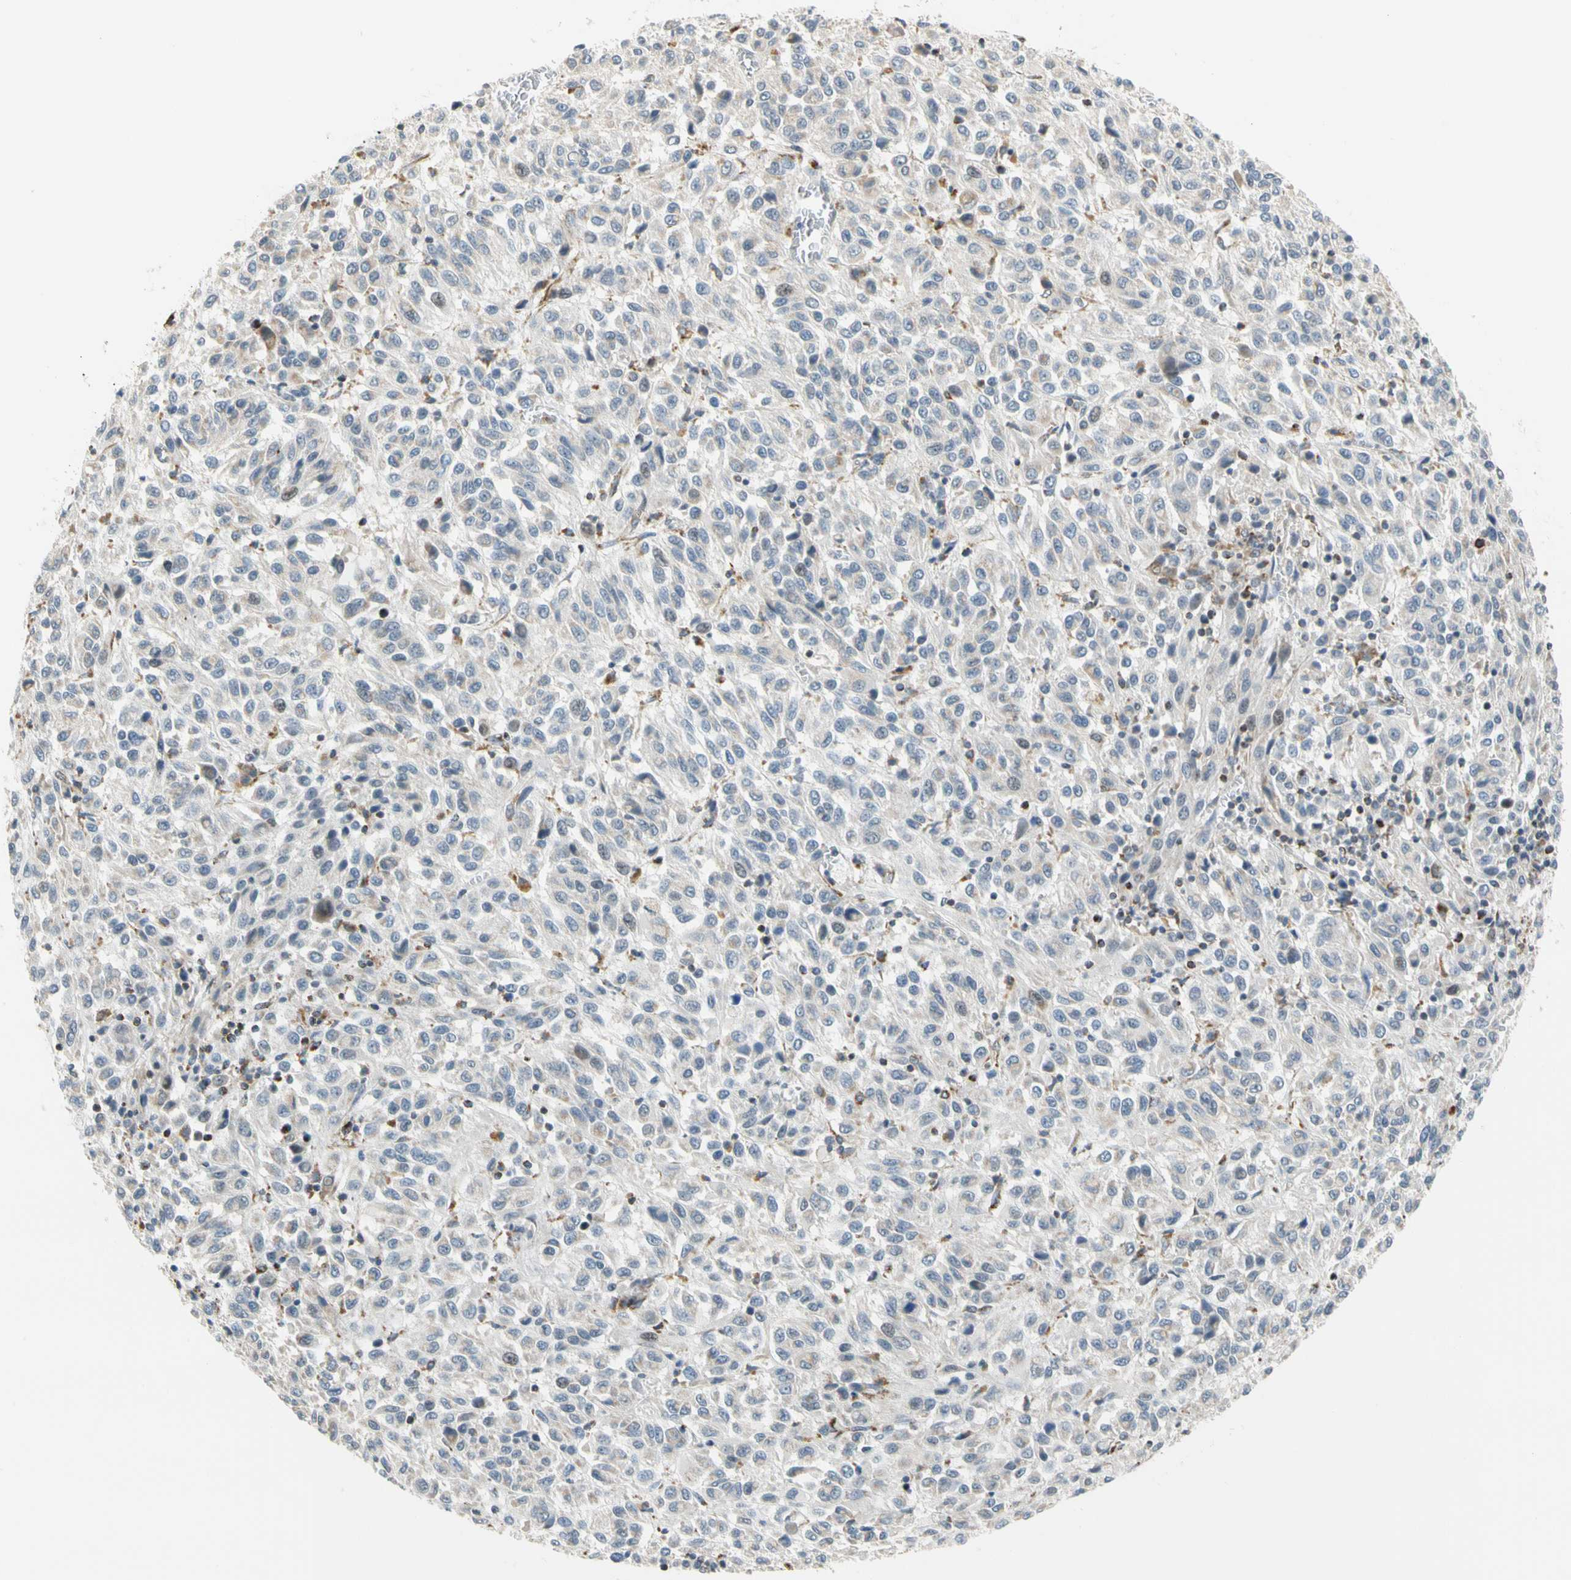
{"staining": {"intensity": "negative", "quantity": "none", "location": "none"}, "tissue": "melanoma", "cell_type": "Tumor cells", "image_type": "cancer", "snomed": [{"axis": "morphology", "description": "Malignant melanoma, Metastatic site"}, {"axis": "topography", "description": "Lung"}], "caption": "Immunohistochemistry (IHC) of human malignant melanoma (metastatic site) reveals no expression in tumor cells.", "gene": "SFXN3", "patient": {"sex": "male", "age": 64}}